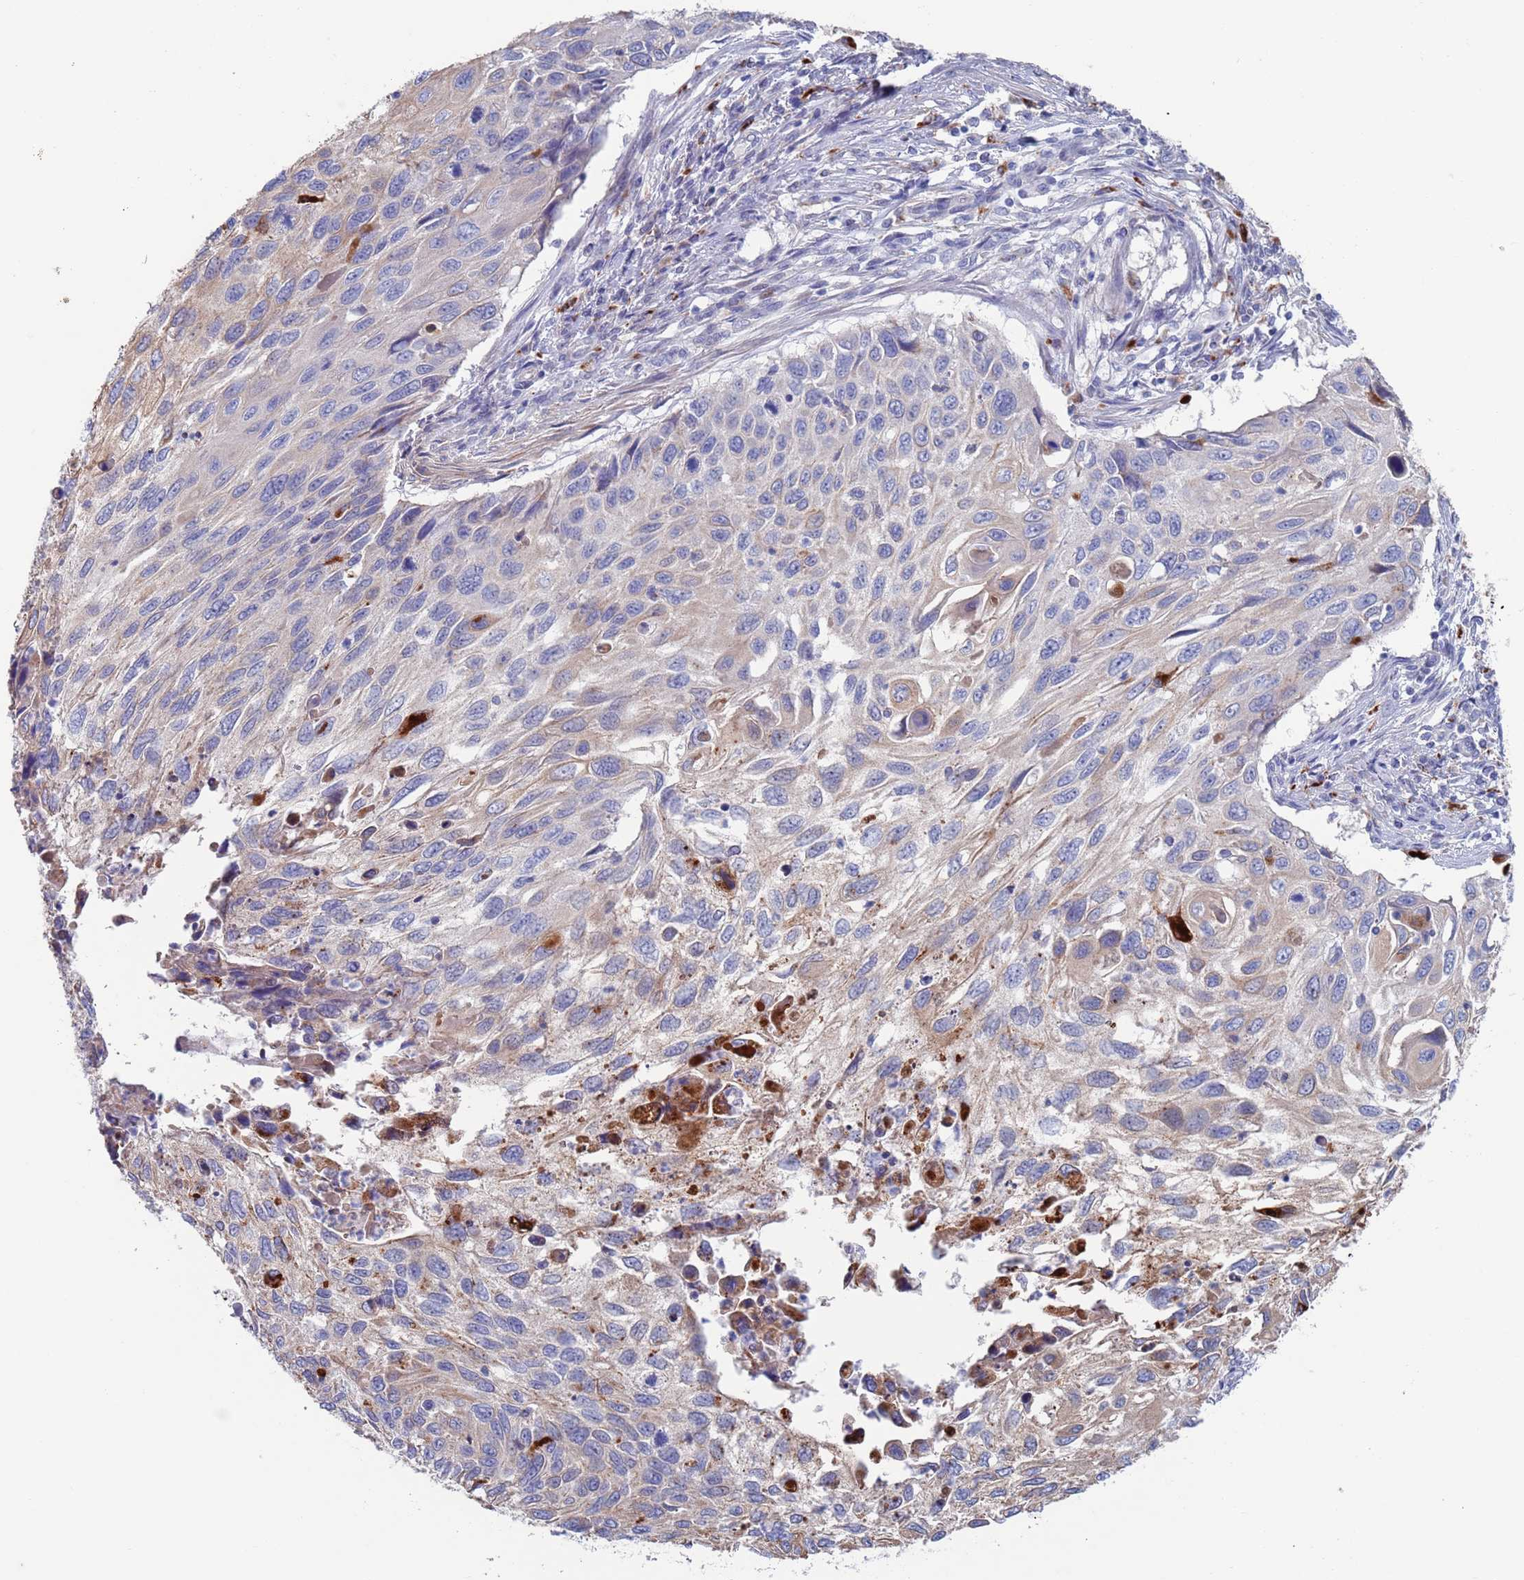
{"staining": {"intensity": "weak", "quantity": "<25%", "location": "cytoplasmic/membranous"}, "tissue": "cervical cancer", "cell_type": "Tumor cells", "image_type": "cancer", "snomed": [{"axis": "morphology", "description": "Squamous cell carcinoma, NOS"}, {"axis": "topography", "description": "Cervix"}], "caption": "DAB (3,3'-diaminobenzidine) immunohistochemical staining of human squamous cell carcinoma (cervical) shows no significant expression in tumor cells. Brightfield microscopy of immunohistochemistry (IHC) stained with DAB (3,3'-diaminobenzidine) (brown) and hematoxylin (blue), captured at high magnification.", "gene": "FUCA1", "patient": {"sex": "female", "age": 70}}